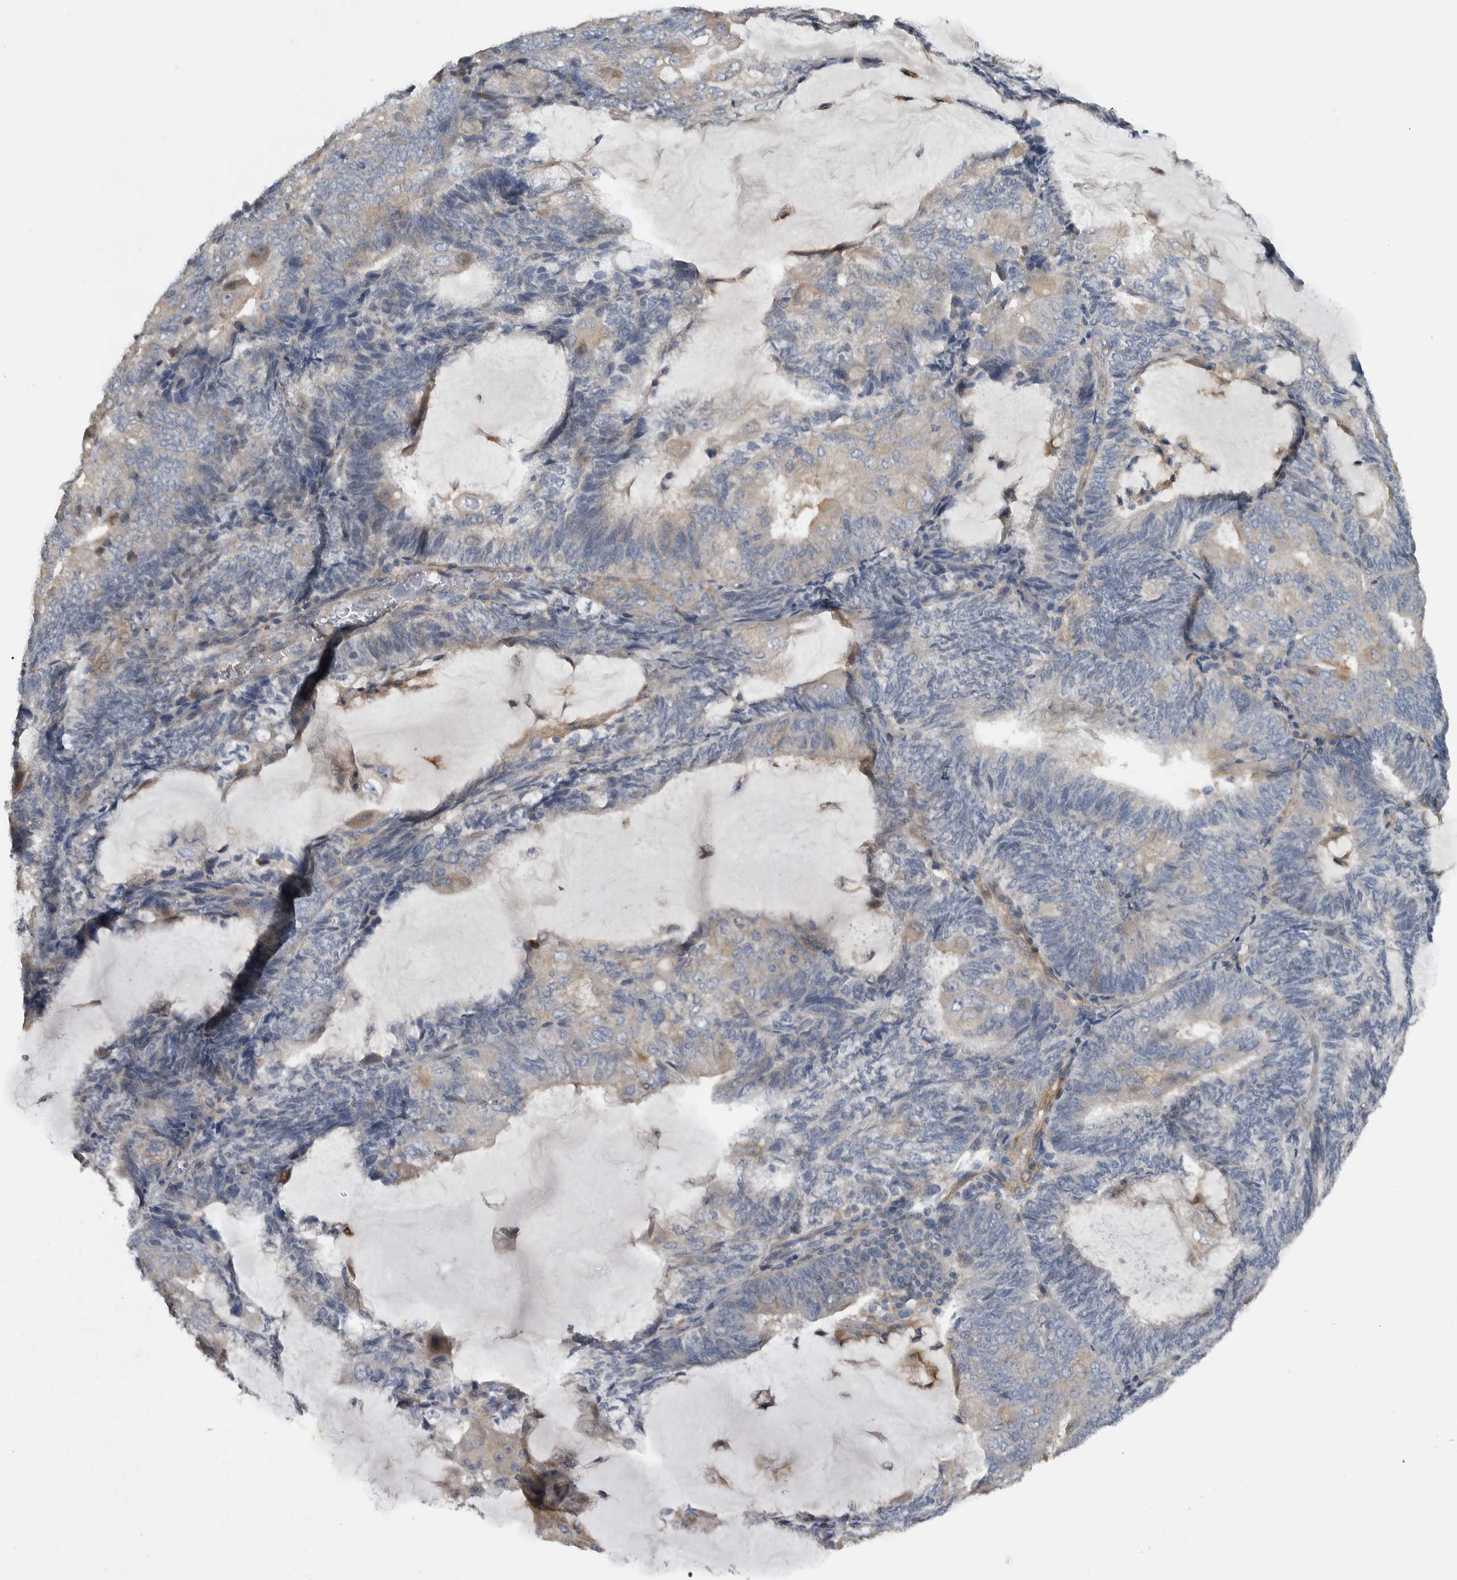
{"staining": {"intensity": "weak", "quantity": "25%-75%", "location": "cytoplasmic/membranous"}, "tissue": "endometrial cancer", "cell_type": "Tumor cells", "image_type": "cancer", "snomed": [{"axis": "morphology", "description": "Adenocarcinoma, NOS"}, {"axis": "topography", "description": "Endometrium"}], "caption": "High-power microscopy captured an immunohistochemistry image of adenocarcinoma (endometrial), revealing weak cytoplasmic/membranous expression in about 25%-75% of tumor cells.", "gene": "NT5C2", "patient": {"sex": "female", "age": 81}}